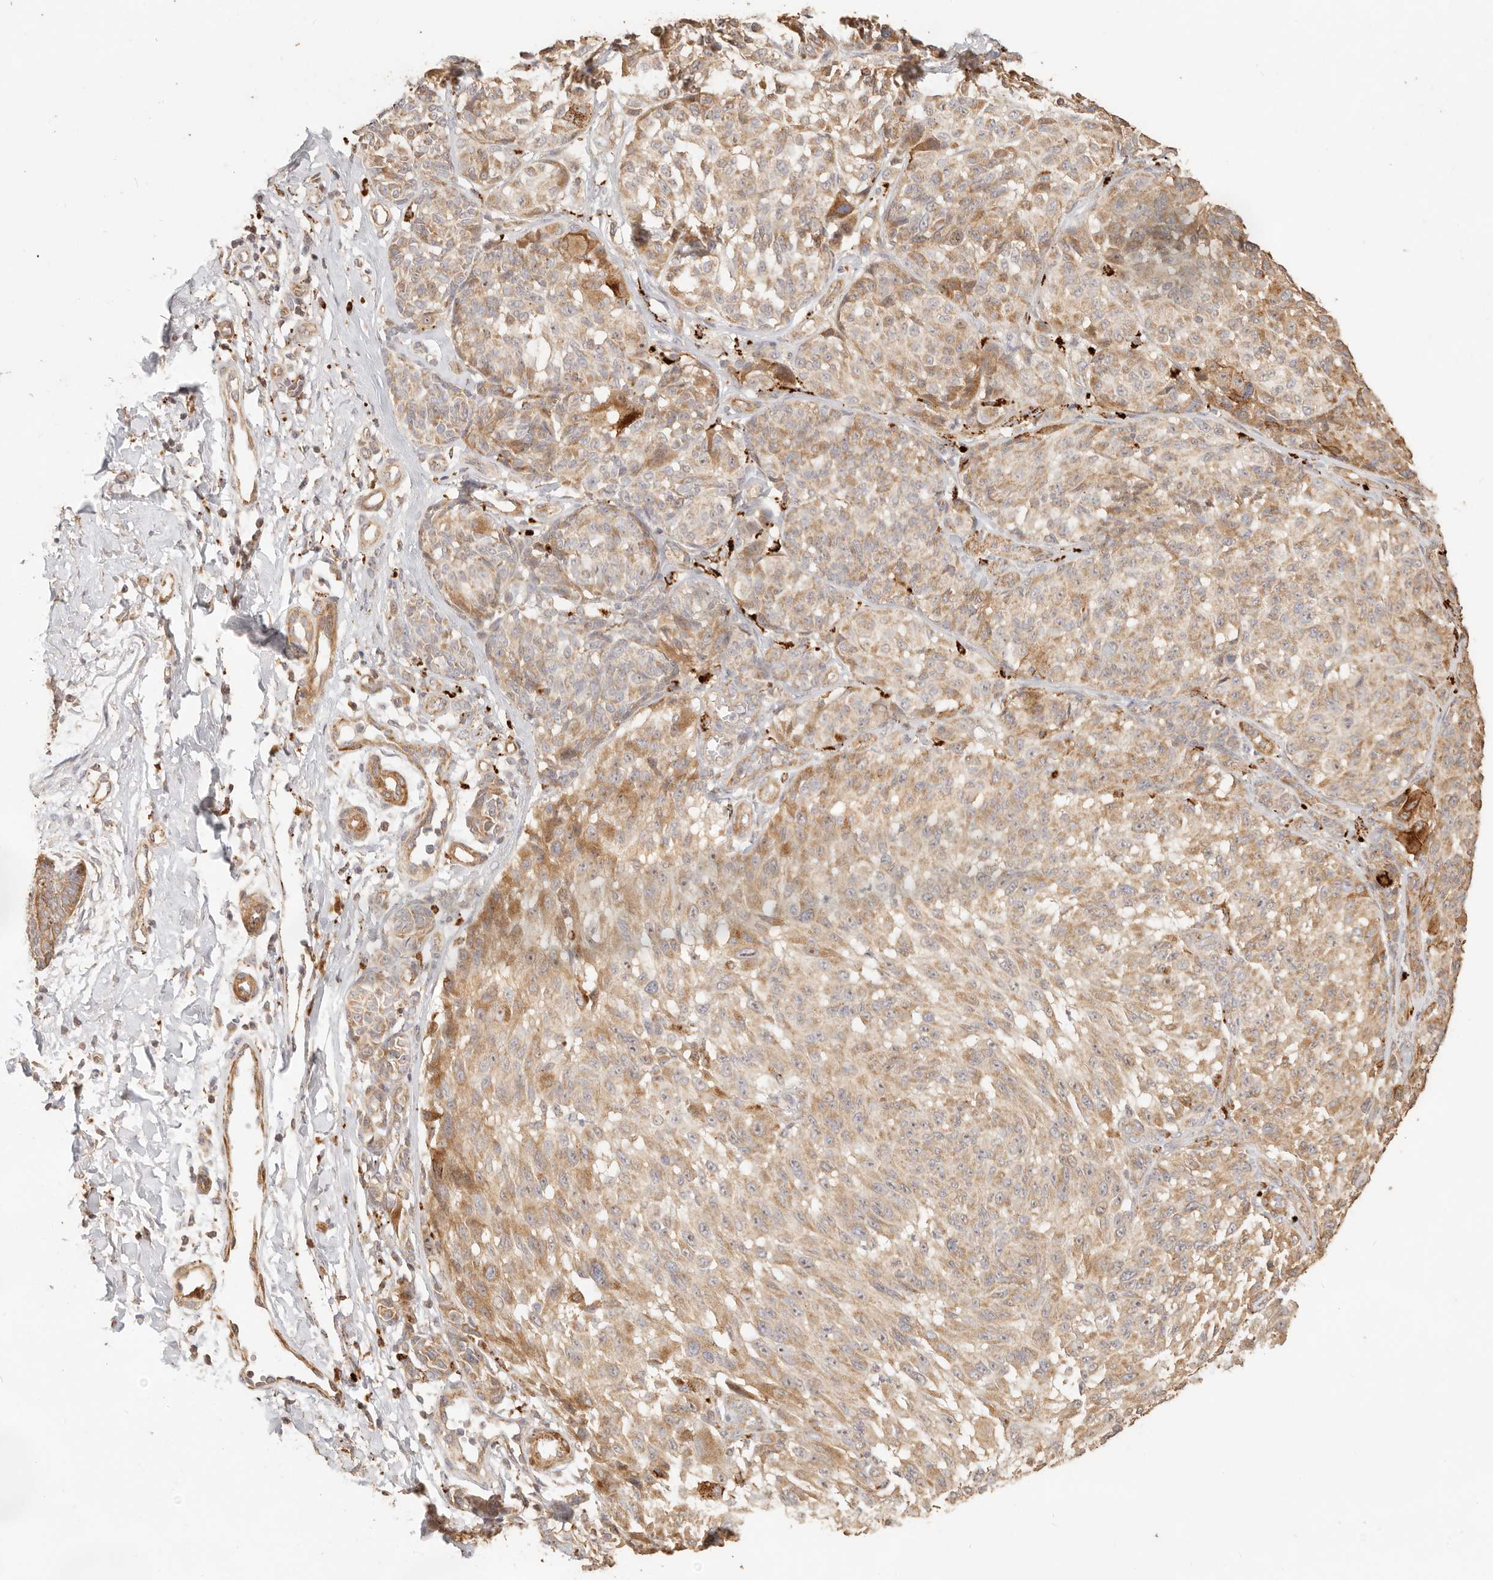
{"staining": {"intensity": "moderate", "quantity": ">75%", "location": "cytoplasmic/membranous"}, "tissue": "melanoma", "cell_type": "Tumor cells", "image_type": "cancer", "snomed": [{"axis": "morphology", "description": "Malignant melanoma, NOS"}, {"axis": "topography", "description": "Skin"}], "caption": "Immunohistochemistry staining of melanoma, which reveals medium levels of moderate cytoplasmic/membranous staining in approximately >75% of tumor cells indicating moderate cytoplasmic/membranous protein expression. The staining was performed using DAB (brown) for protein detection and nuclei were counterstained in hematoxylin (blue).", "gene": "PTPN22", "patient": {"sex": "male", "age": 83}}